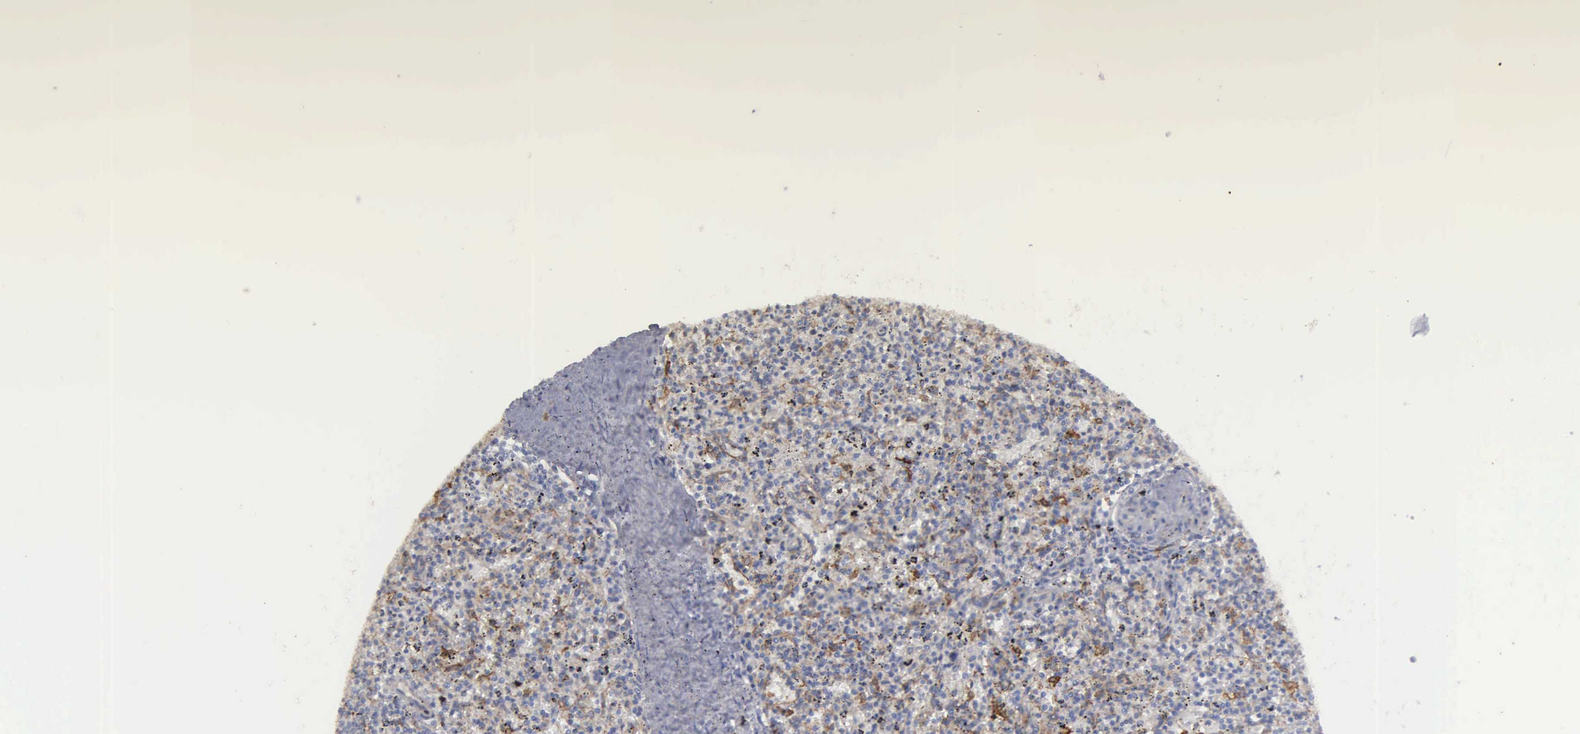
{"staining": {"intensity": "negative", "quantity": "none", "location": "none"}, "tissue": "spleen", "cell_type": "Cells in red pulp", "image_type": "normal", "snomed": [{"axis": "morphology", "description": "Normal tissue, NOS"}, {"axis": "topography", "description": "Spleen"}], "caption": "An immunohistochemistry (IHC) micrograph of normal spleen is shown. There is no staining in cells in red pulp of spleen.", "gene": "LIN52", "patient": {"sex": "male", "age": 72}}